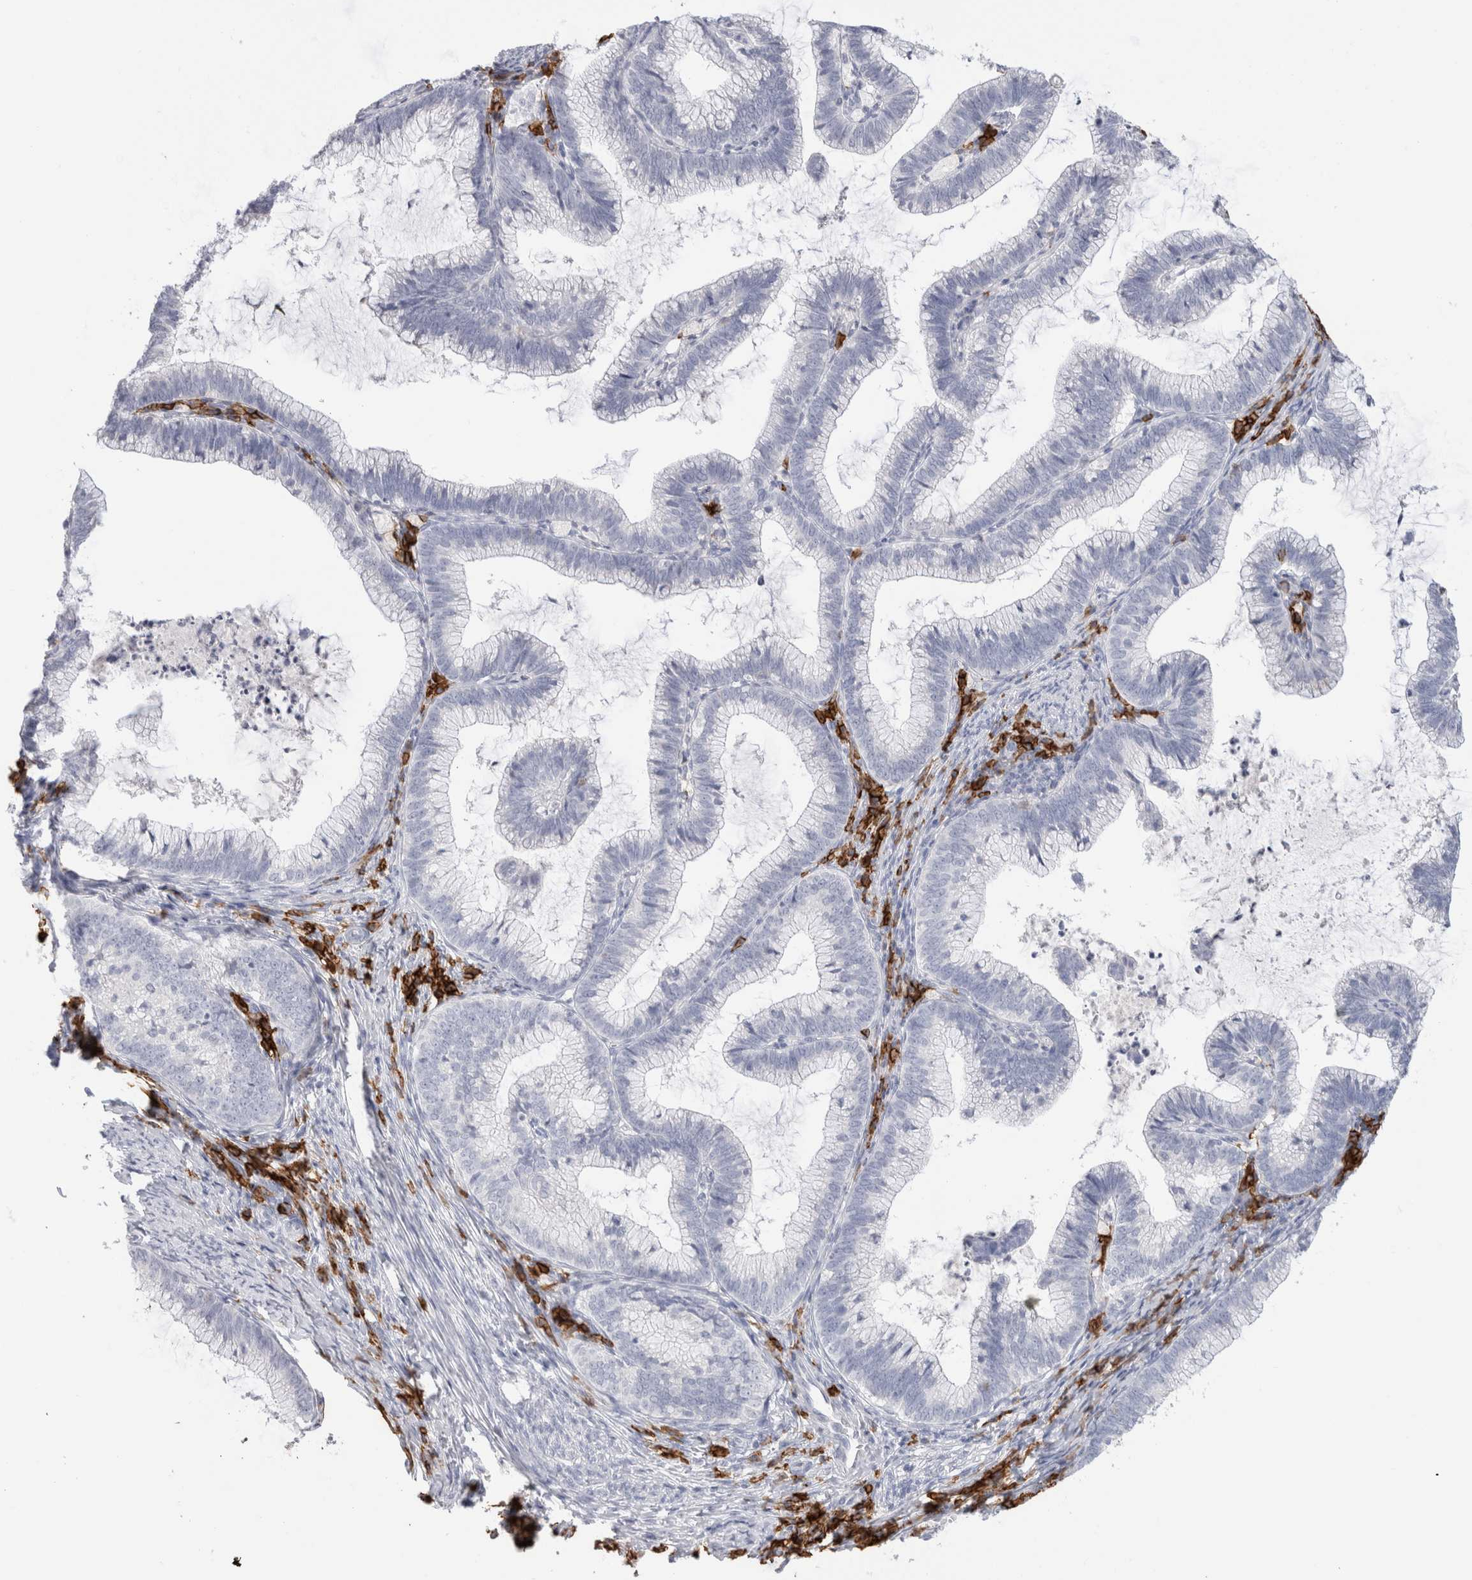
{"staining": {"intensity": "negative", "quantity": "none", "location": "none"}, "tissue": "cervical cancer", "cell_type": "Tumor cells", "image_type": "cancer", "snomed": [{"axis": "morphology", "description": "Adenocarcinoma, NOS"}, {"axis": "topography", "description": "Cervix"}], "caption": "The image exhibits no significant staining in tumor cells of cervical cancer.", "gene": "CD38", "patient": {"sex": "female", "age": 36}}